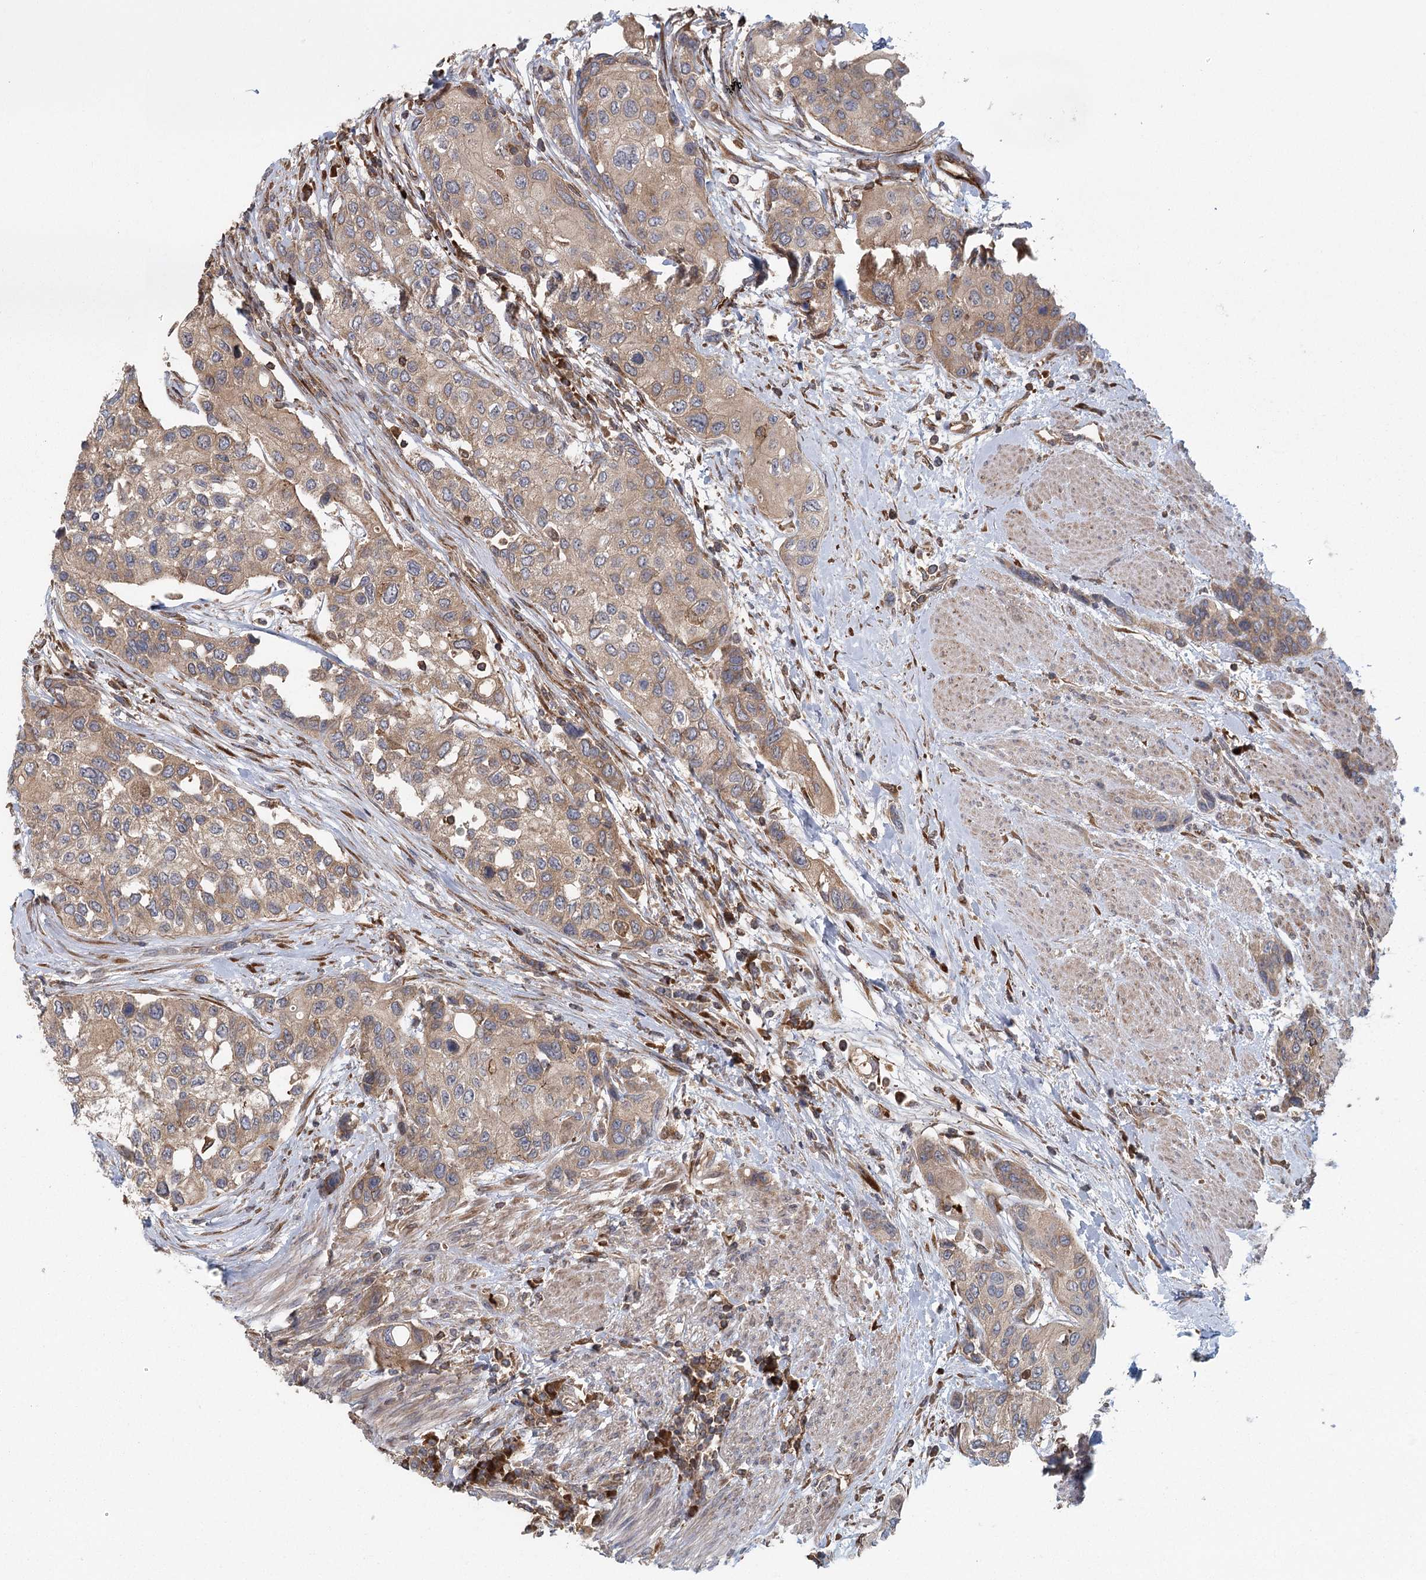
{"staining": {"intensity": "weak", "quantity": ">75%", "location": "cytoplasmic/membranous"}, "tissue": "urothelial cancer", "cell_type": "Tumor cells", "image_type": "cancer", "snomed": [{"axis": "morphology", "description": "Normal tissue, NOS"}, {"axis": "morphology", "description": "Urothelial carcinoma, High grade"}, {"axis": "topography", "description": "Vascular tissue"}, {"axis": "topography", "description": "Urinary bladder"}], "caption": "Immunohistochemical staining of urothelial carcinoma (high-grade) exhibits low levels of weak cytoplasmic/membranous protein staining in about >75% of tumor cells.", "gene": "PLEKHA7", "patient": {"sex": "female", "age": 56}}